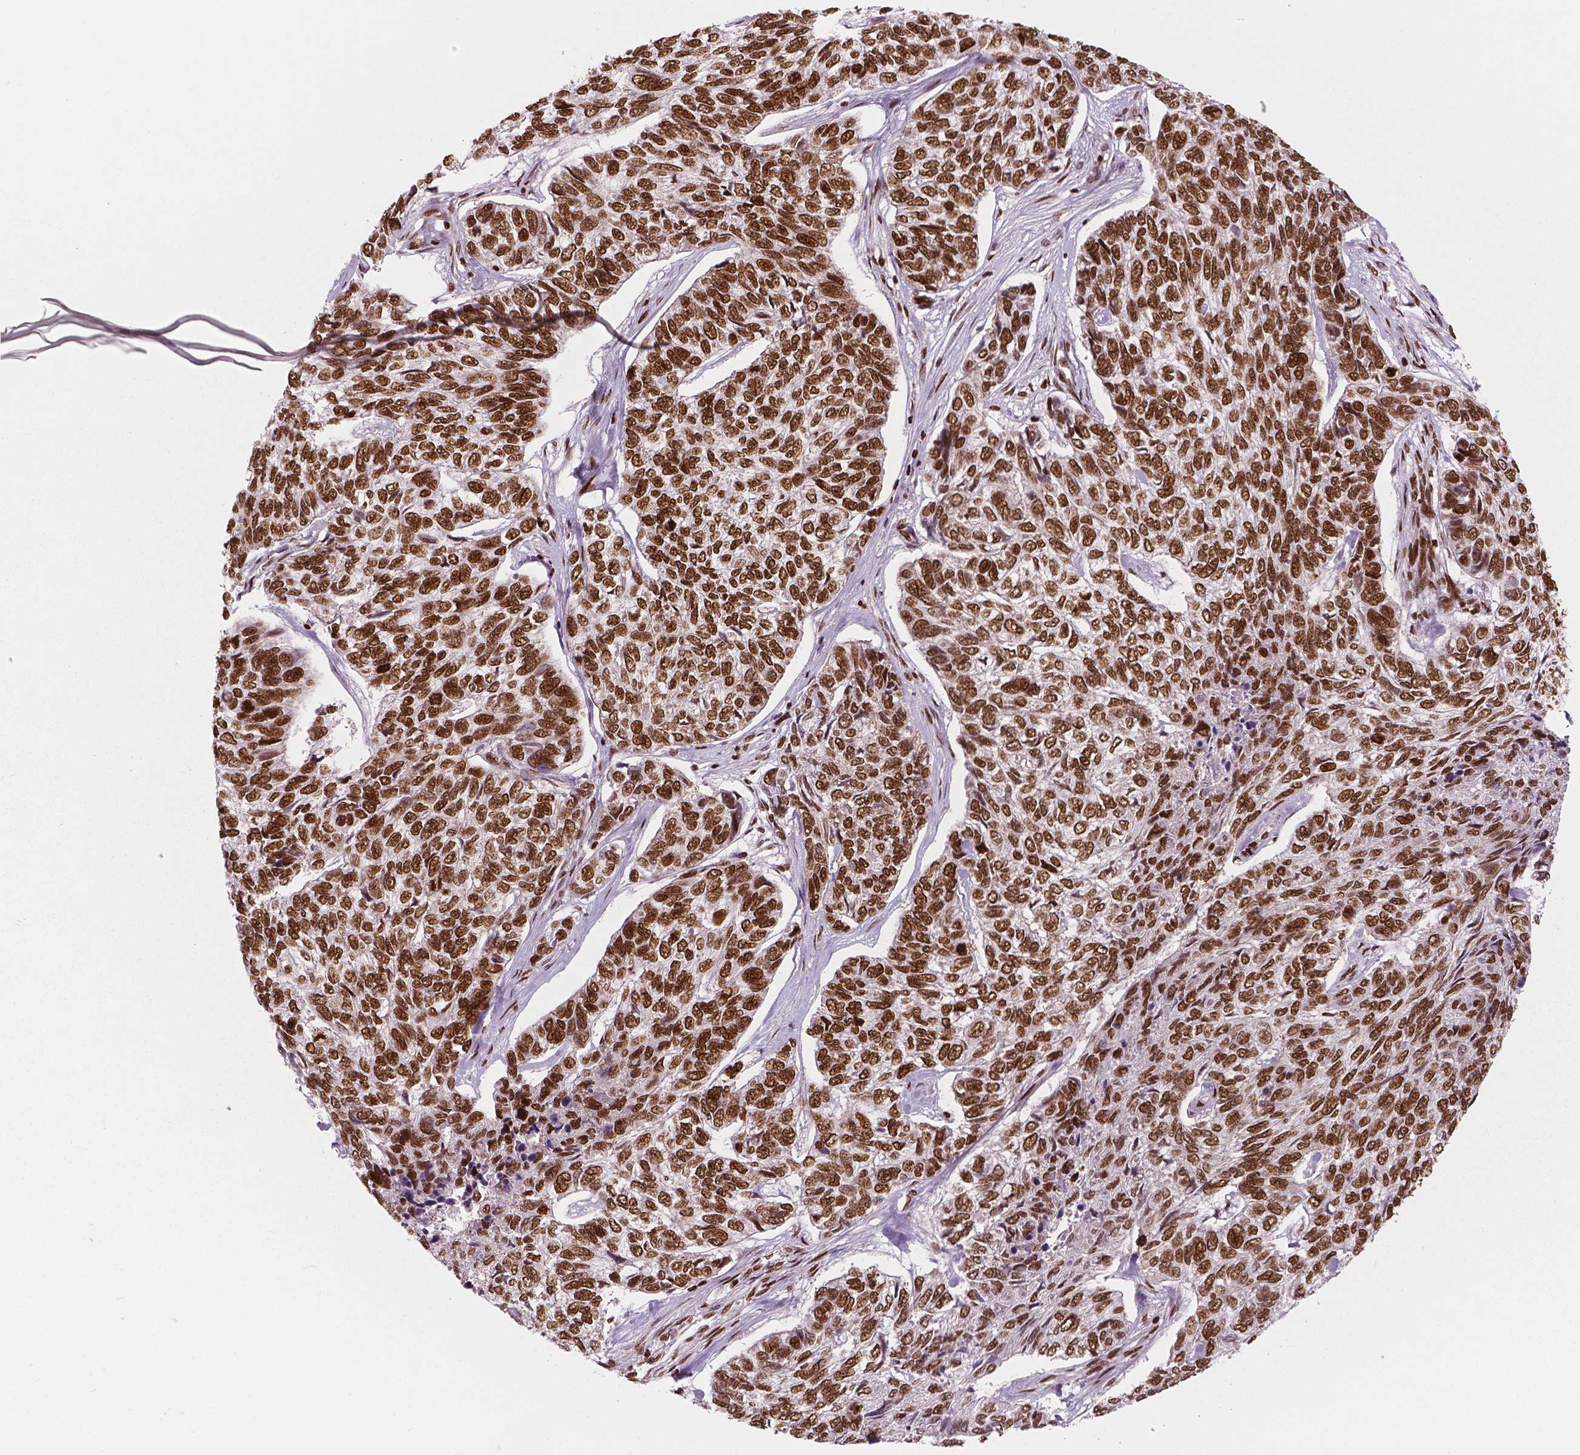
{"staining": {"intensity": "strong", "quantity": ">75%", "location": "nuclear"}, "tissue": "skin cancer", "cell_type": "Tumor cells", "image_type": "cancer", "snomed": [{"axis": "morphology", "description": "Basal cell carcinoma"}, {"axis": "topography", "description": "Skin"}], "caption": "A brown stain highlights strong nuclear staining of a protein in skin cancer tumor cells.", "gene": "BRD4", "patient": {"sex": "female", "age": 65}}